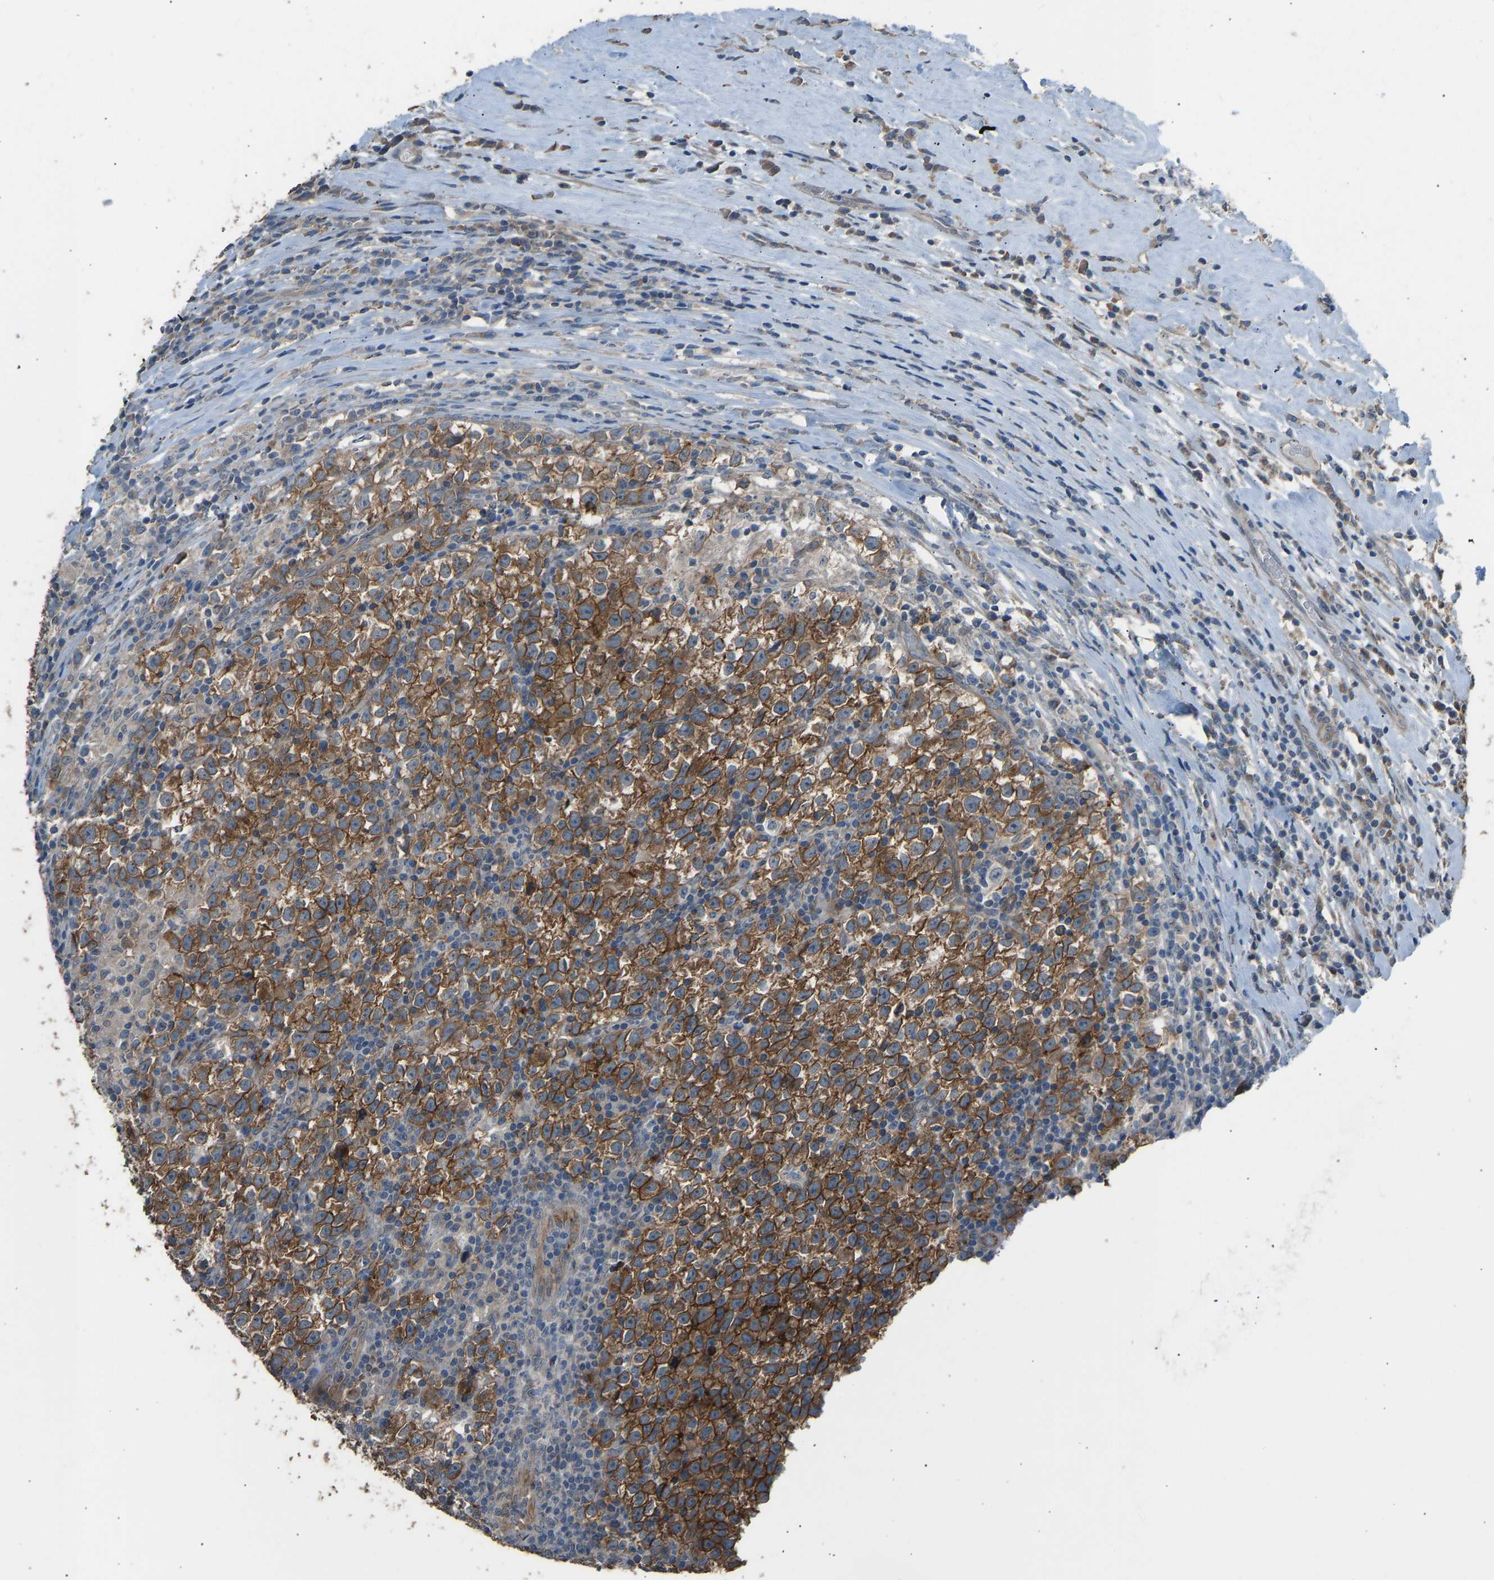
{"staining": {"intensity": "strong", "quantity": ">75%", "location": "cytoplasmic/membranous"}, "tissue": "testis cancer", "cell_type": "Tumor cells", "image_type": "cancer", "snomed": [{"axis": "morphology", "description": "Normal tissue, NOS"}, {"axis": "morphology", "description": "Seminoma, NOS"}, {"axis": "topography", "description": "Testis"}], "caption": "DAB immunohistochemical staining of human testis seminoma reveals strong cytoplasmic/membranous protein expression in about >75% of tumor cells. (Brightfield microscopy of DAB IHC at high magnification).", "gene": "SLC43A1", "patient": {"sex": "male", "age": 43}}